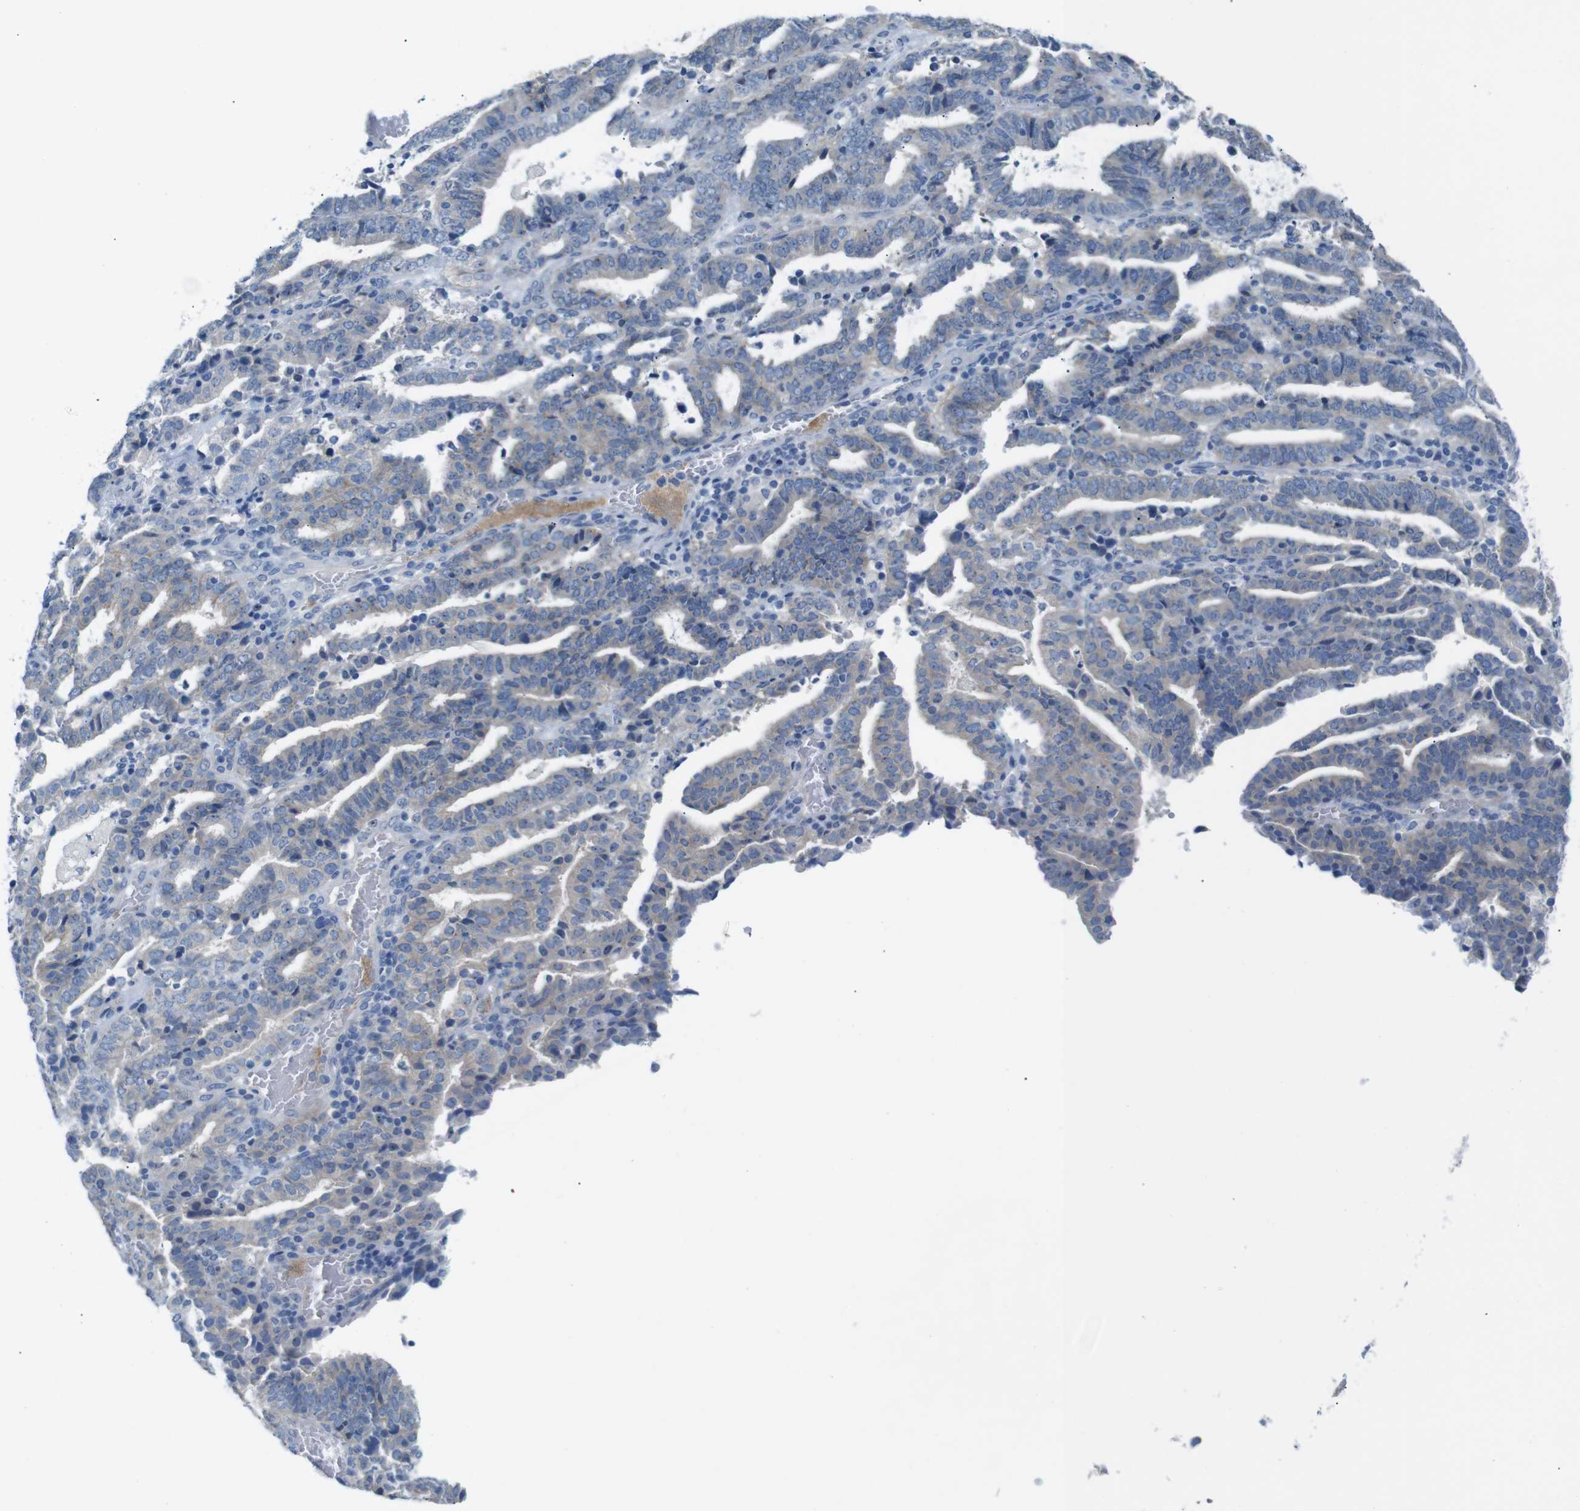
{"staining": {"intensity": "negative", "quantity": "none", "location": "none"}, "tissue": "endometrial cancer", "cell_type": "Tumor cells", "image_type": "cancer", "snomed": [{"axis": "morphology", "description": "Adenocarcinoma, NOS"}, {"axis": "topography", "description": "Uterus"}], "caption": "Immunohistochemical staining of endometrial adenocarcinoma displays no significant positivity in tumor cells.", "gene": "C1orf210", "patient": {"sex": "female", "age": 83}}